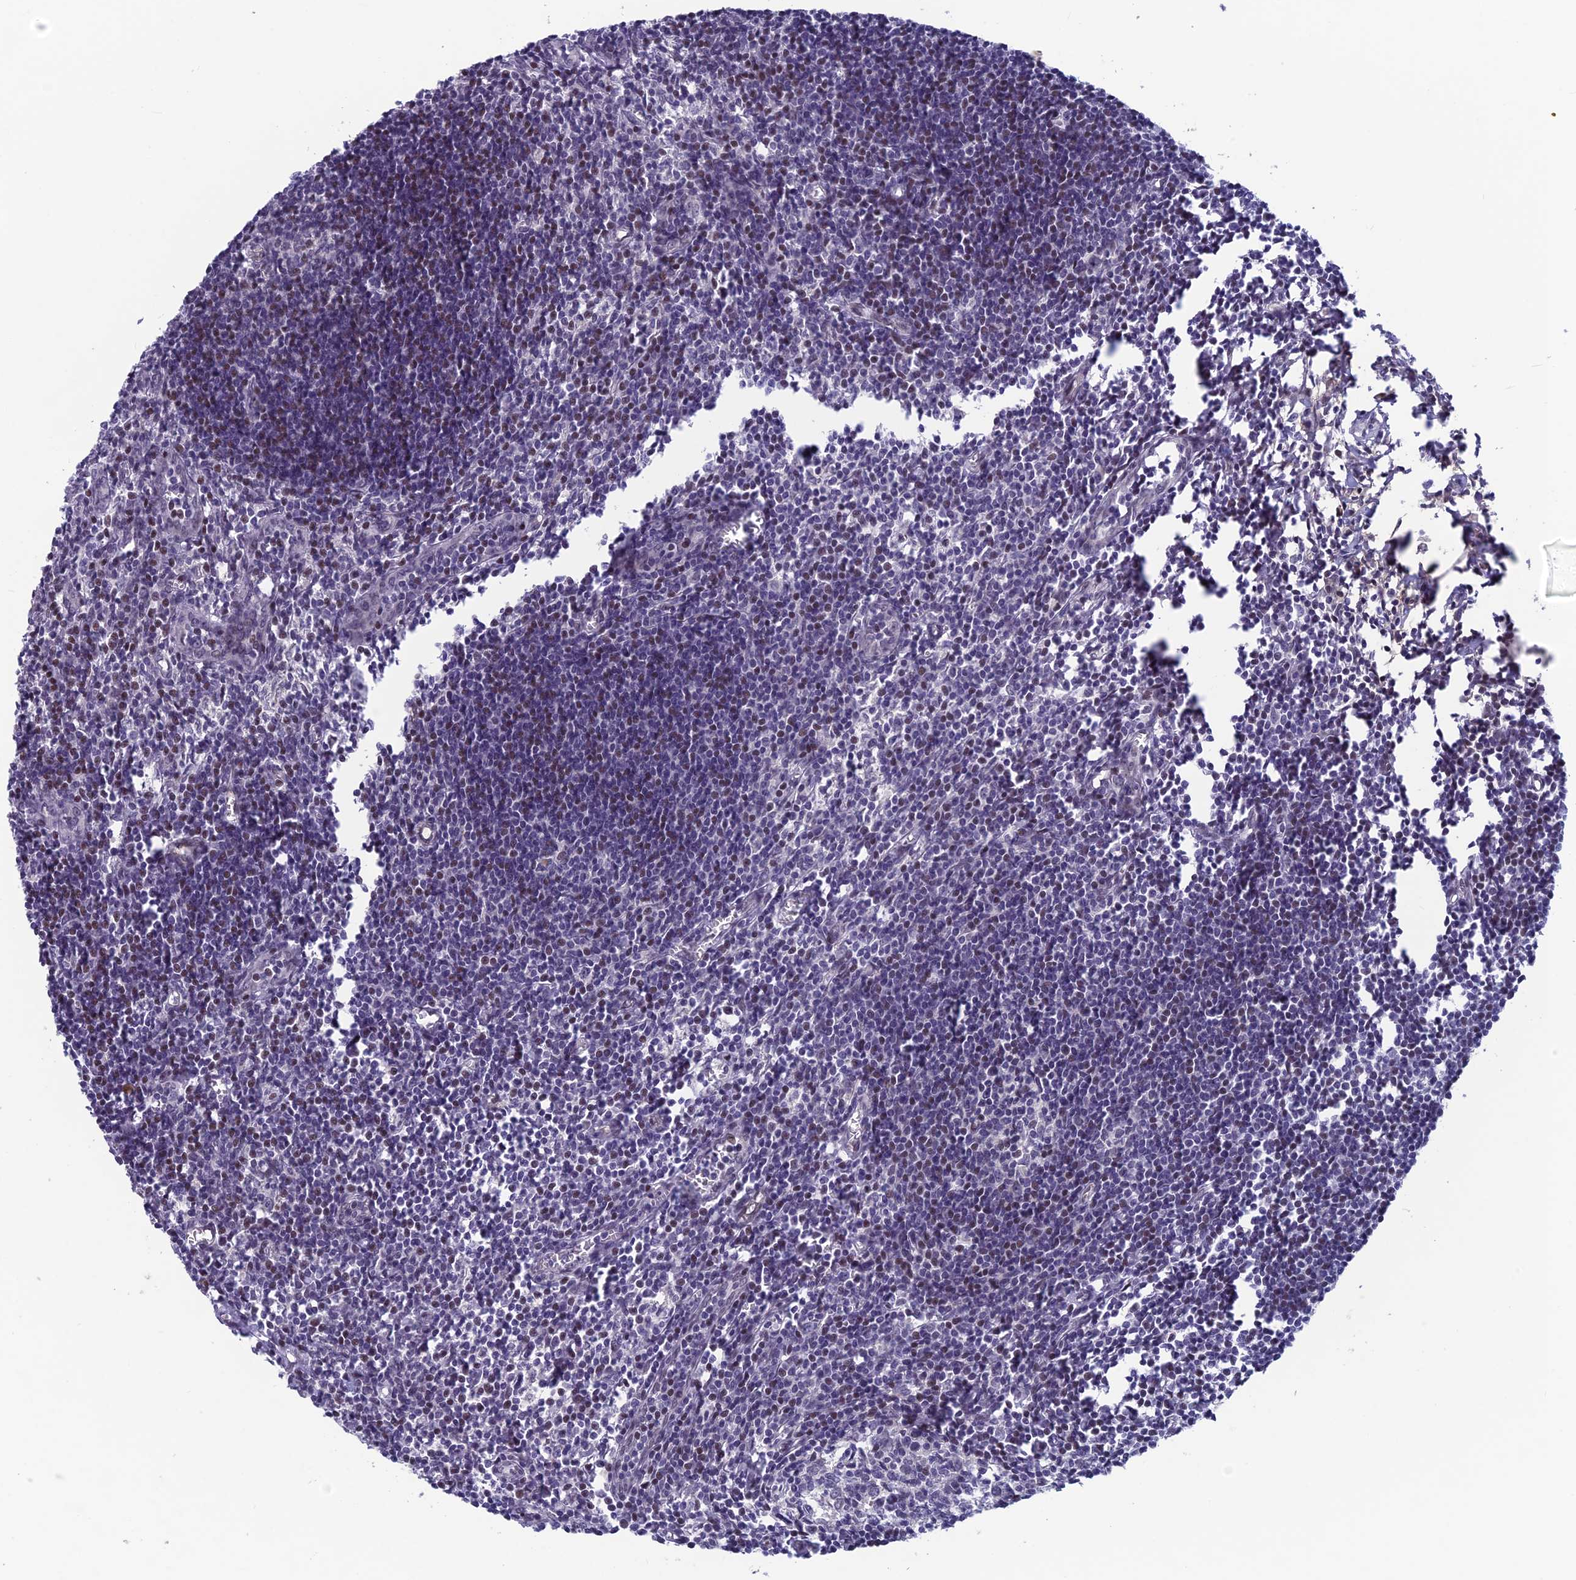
{"staining": {"intensity": "negative", "quantity": "none", "location": "none"}, "tissue": "lymph node", "cell_type": "Germinal center cells", "image_type": "normal", "snomed": [{"axis": "morphology", "description": "Normal tissue, NOS"}, {"axis": "morphology", "description": "Malignant melanoma, Metastatic site"}, {"axis": "topography", "description": "Lymph node"}], "caption": "IHC of benign lymph node displays no staining in germinal center cells.", "gene": "FKBPL", "patient": {"sex": "male", "age": 41}}